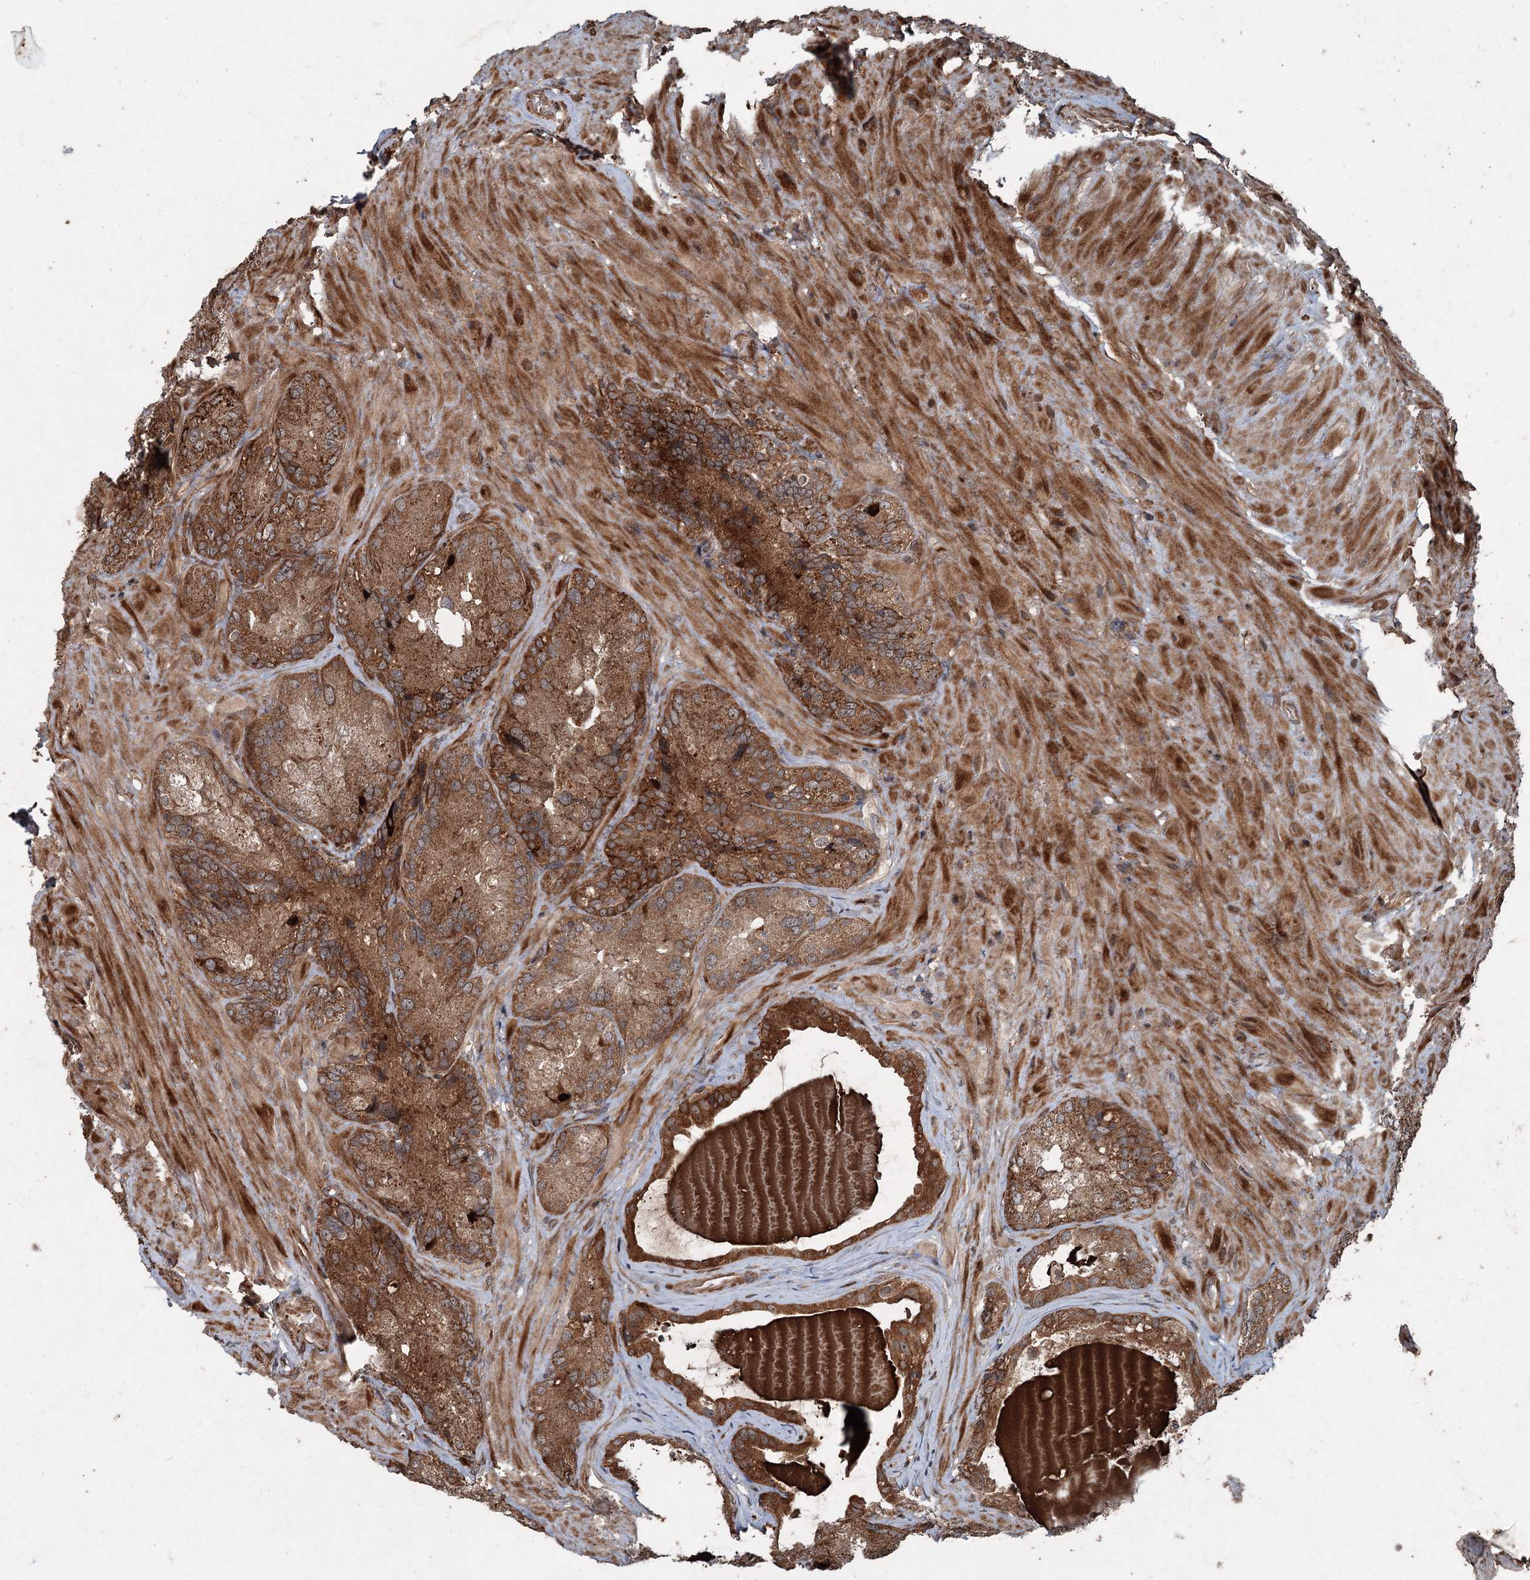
{"staining": {"intensity": "strong", "quantity": ">75%", "location": "cytoplasmic/membranous"}, "tissue": "seminal vesicle", "cell_type": "Glandular cells", "image_type": "normal", "snomed": [{"axis": "morphology", "description": "Normal tissue, NOS"}, {"axis": "topography", "description": "Seminal veicle"}], "caption": "Strong cytoplasmic/membranous protein positivity is present in about >75% of glandular cells in seminal vesicle. (Stains: DAB (3,3'-diaminobenzidine) in brown, nuclei in blue, Microscopy: brightfield microscopy at high magnification).", "gene": "ALAS1", "patient": {"sex": "male", "age": 62}}